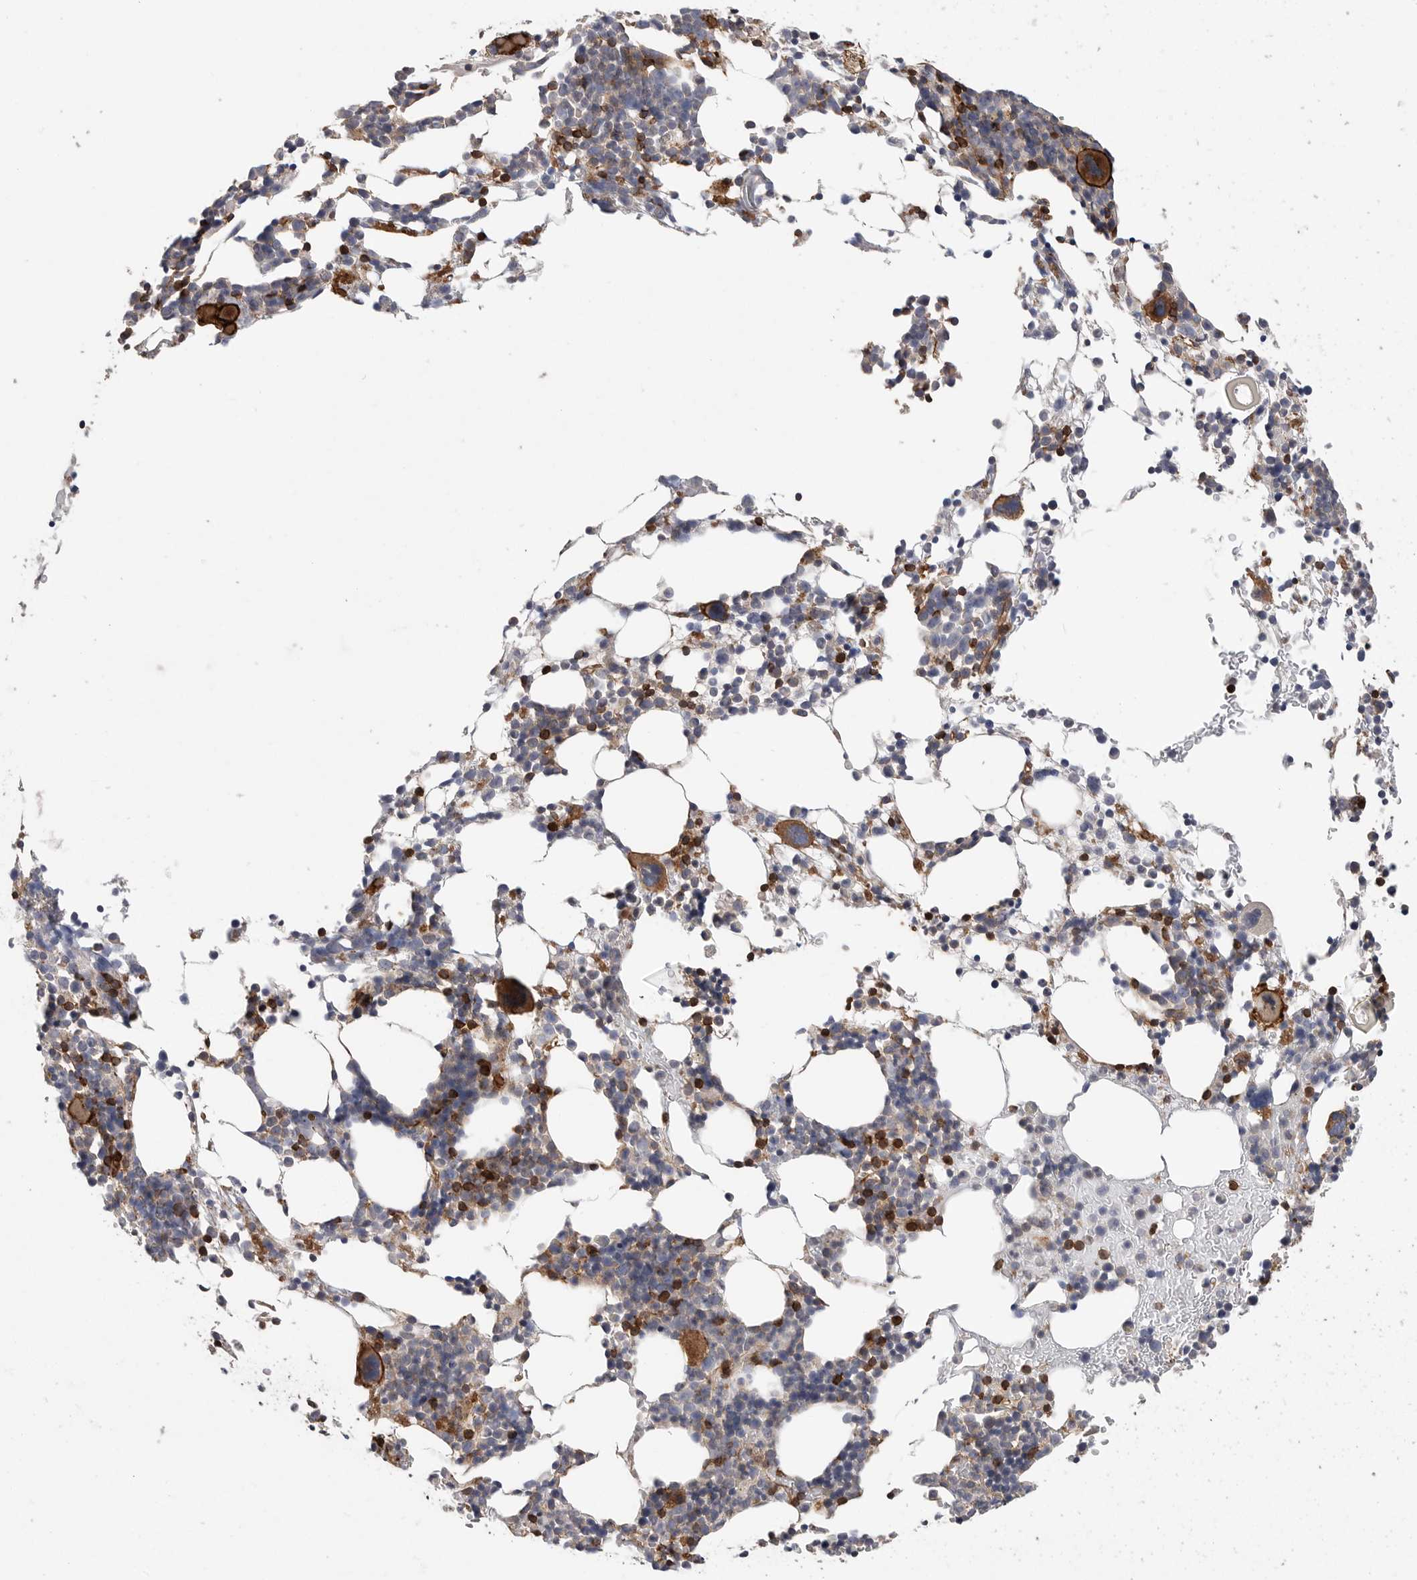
{"staining": {"intensity": "strong", "quantity": "25%-75%", "location": "cytoplasmic/membranous"}, "tissue": "bone marrow", "cell_type": "Hematopoietic cells", "image_type": "normal", "snomed": [{"axis": "morphology", "description": "Normal tissue, NOS"}, {"axis": "morphology", "description": "Inflammation, NOS"}, {"axis": "topography", "description": "Bone marrow"}], "caption": "An image of bone marrow stained for a protein exhibits strong cytoplasmic/membranous brown staining in hematopoietic cells. (brown staining indicates protein expression, while blue staining denotes nuclei).", "gene": "PRKCH", "patient": {"sex": "male", "age": 44}}